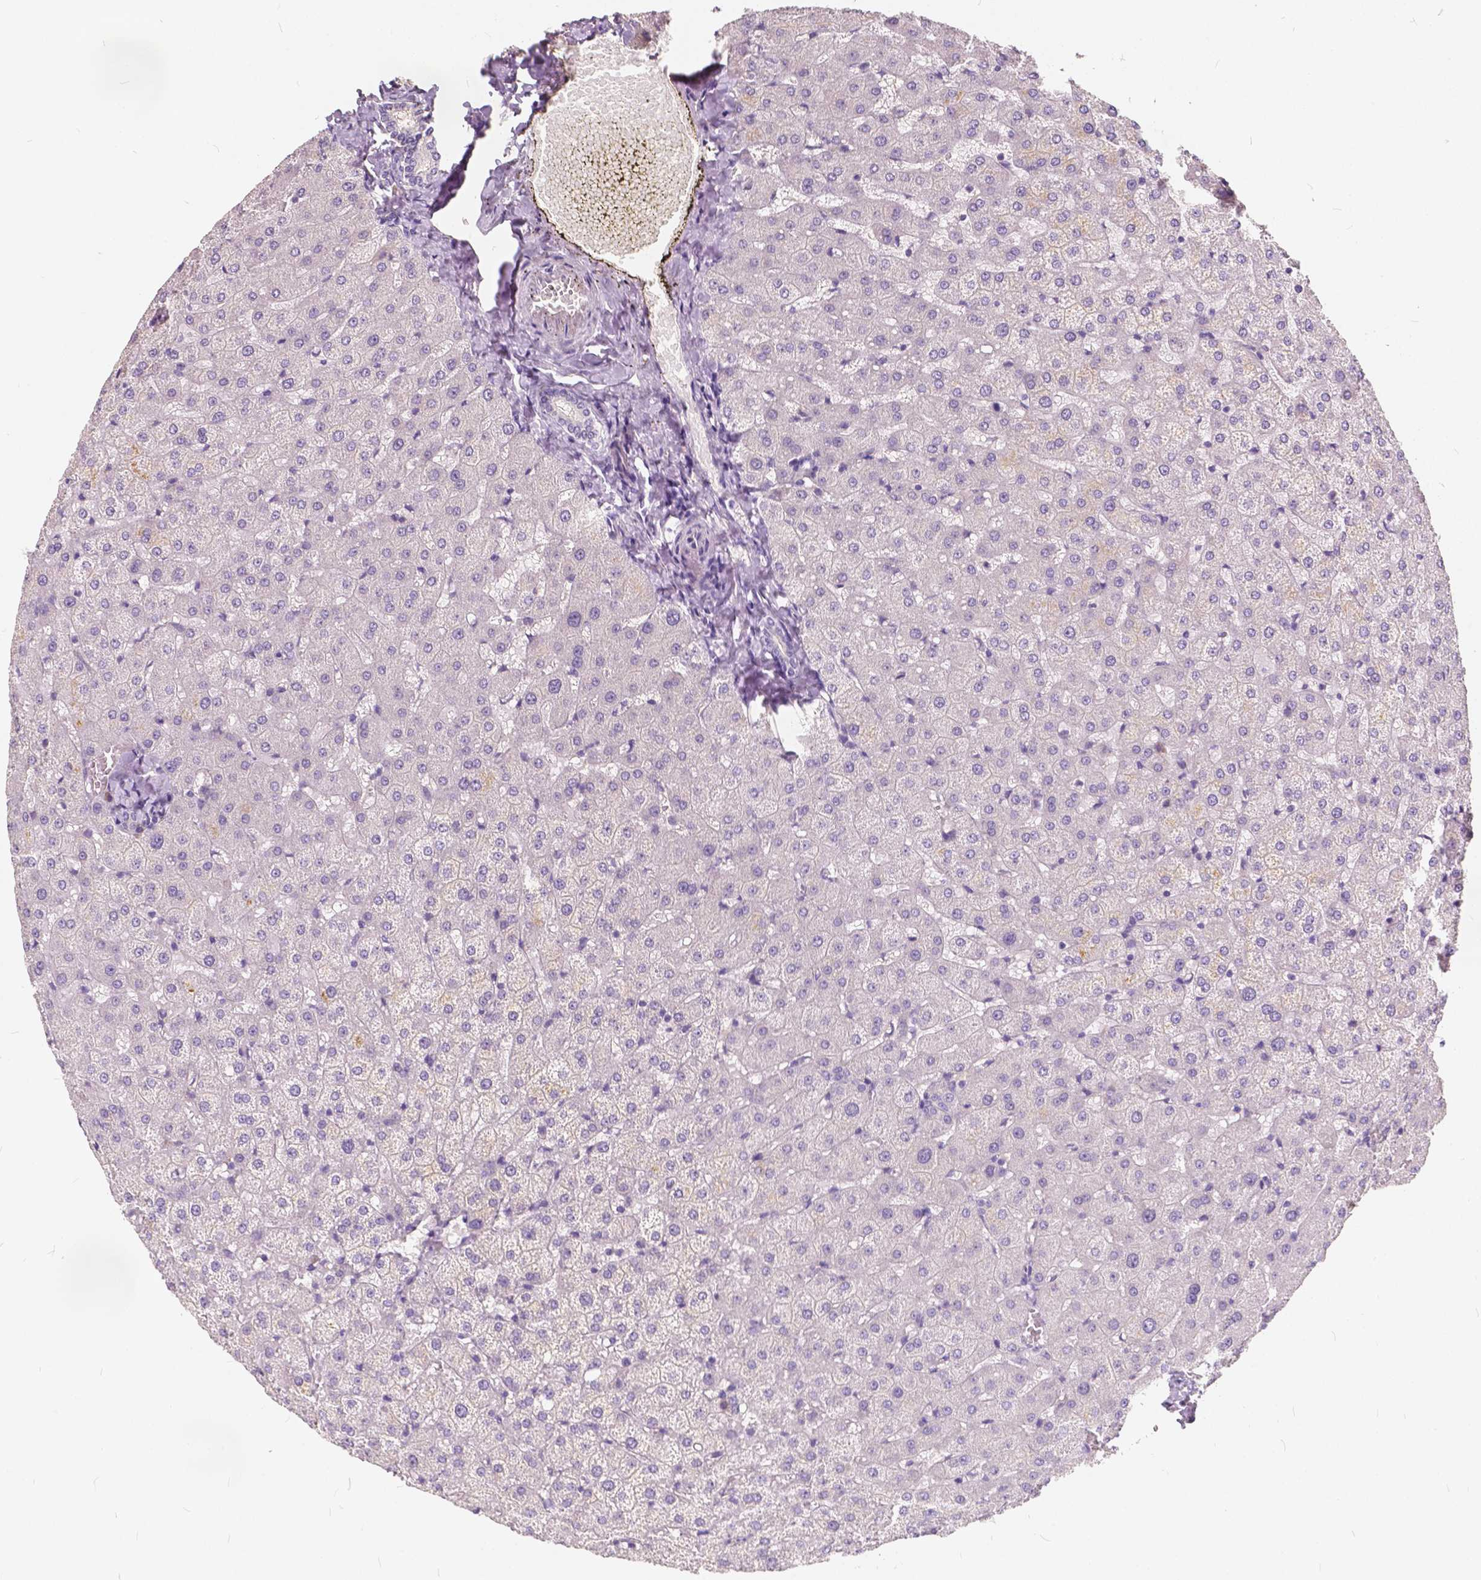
{"staining": {"intensity": "negative", "quantity": "none", "location": "none"}, "tissue": "liver", "cell_type": "Cholangiocytes", "image_type": "normal", "snomed": [{"axis": "morphology", "description": "Normal tissue, NOS"}, {"axis": "topography", "description": "Liver"}], "caption": "There is no significant expression in cholangiocytes of liver. Brightfield microscopy of immunohistochemistry stained with DAB (3,3'-diaminobenzidine) (brown) and hematoxylin (blue), captured at high magnification.", "gene": "SLC7A8", "patient": {"sex": "female", "age": 50}}